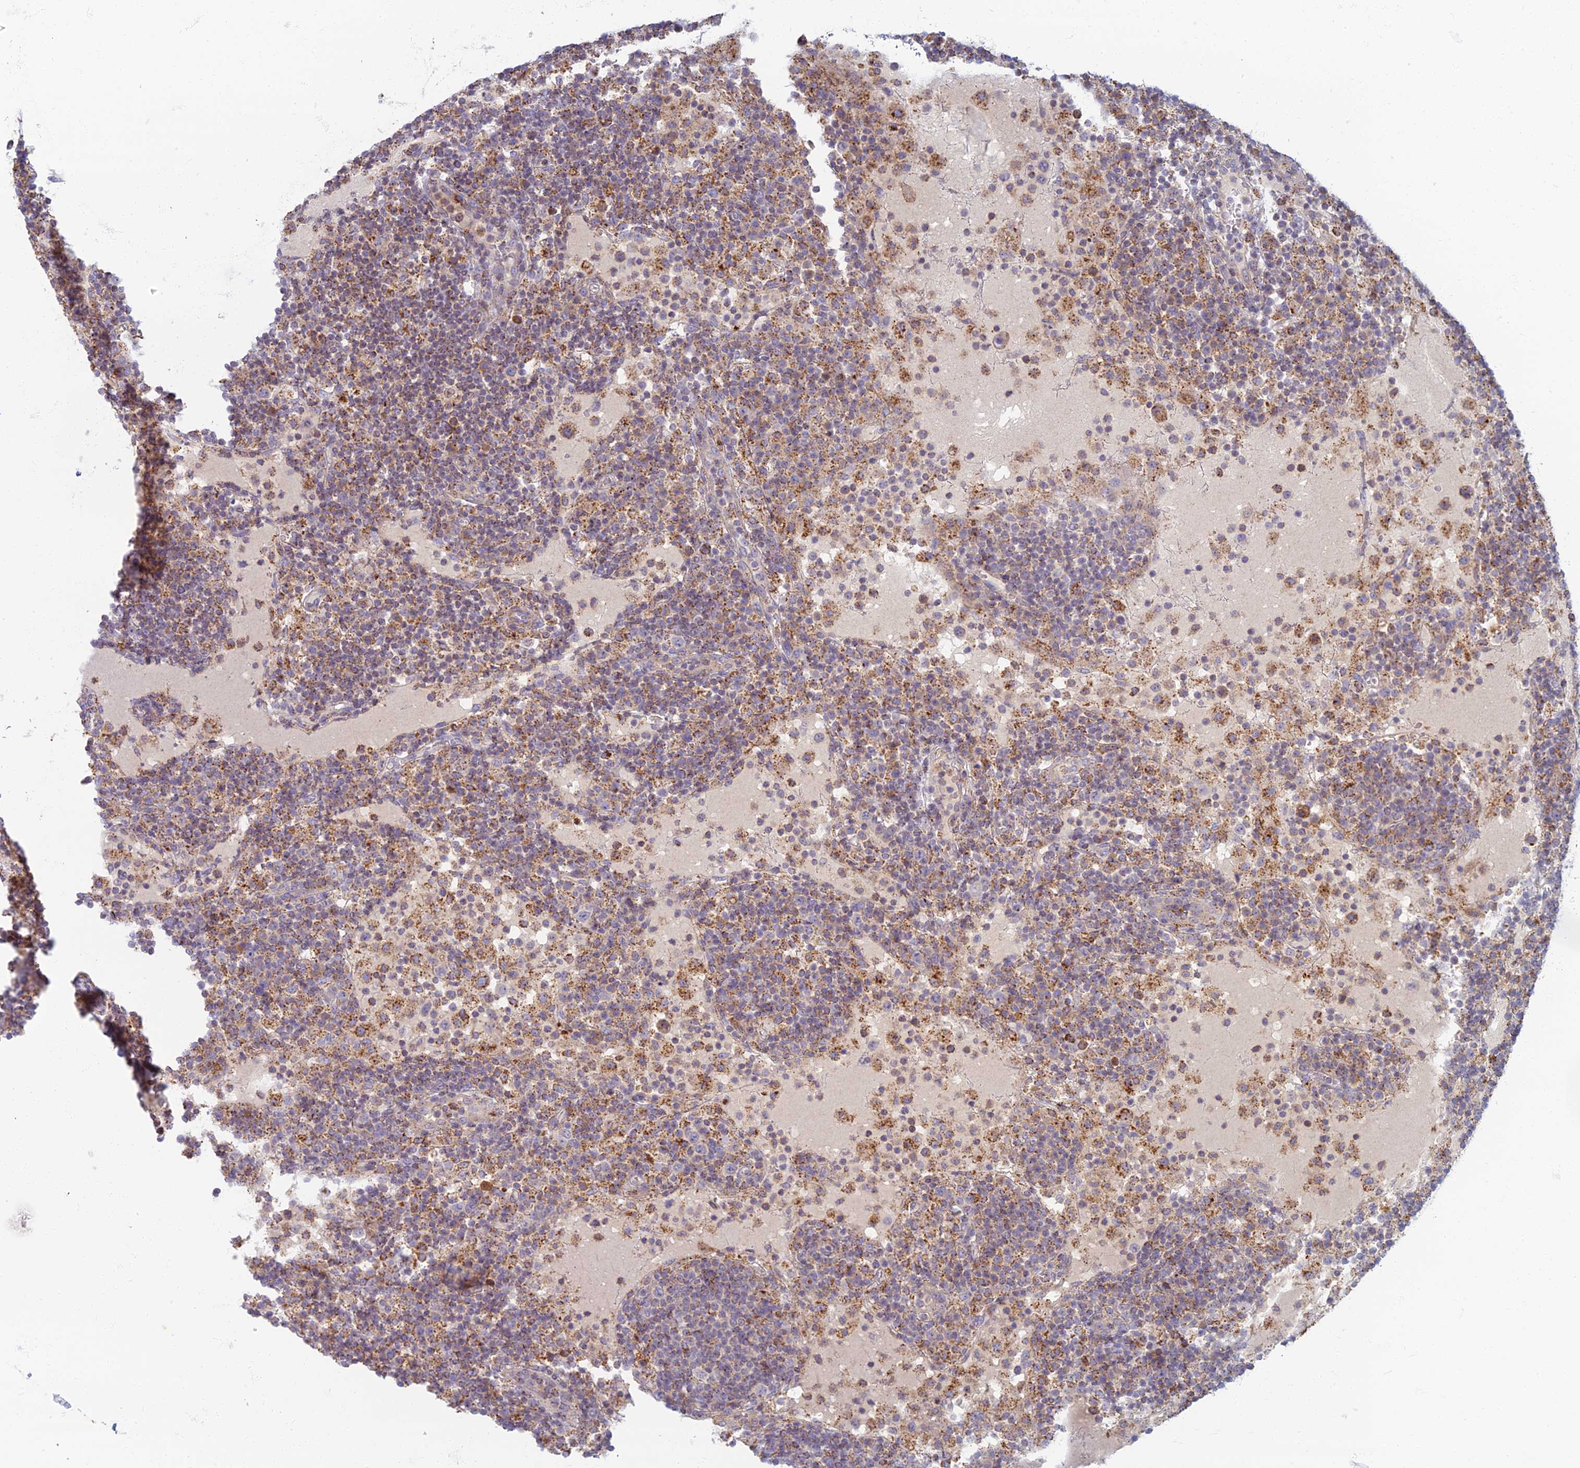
{"staining": {"intensity": "moderate", "quantity": ">75%", "location": "cytoplasmic/membranous"}, "tissue": "lymph node", "cell_type": "Non-germinal center cells", "image_type": "normal", "snomed": [{"axis": "morphology", "description": "Normal tissue, NOS"}, {"axis": "topography", "description": "Lymph node"}], "caption": "Immunohistochemical staining of unremarkable lymph node displays medium levels of moderate cytoplasmic/membranous expression in approximately >75% of non-germinal center cells. (Brightfield microscopy of DAB IHC at high magnification).", "gene": "CHMP4B", "patient": {"sex": "female", "age": 53}}